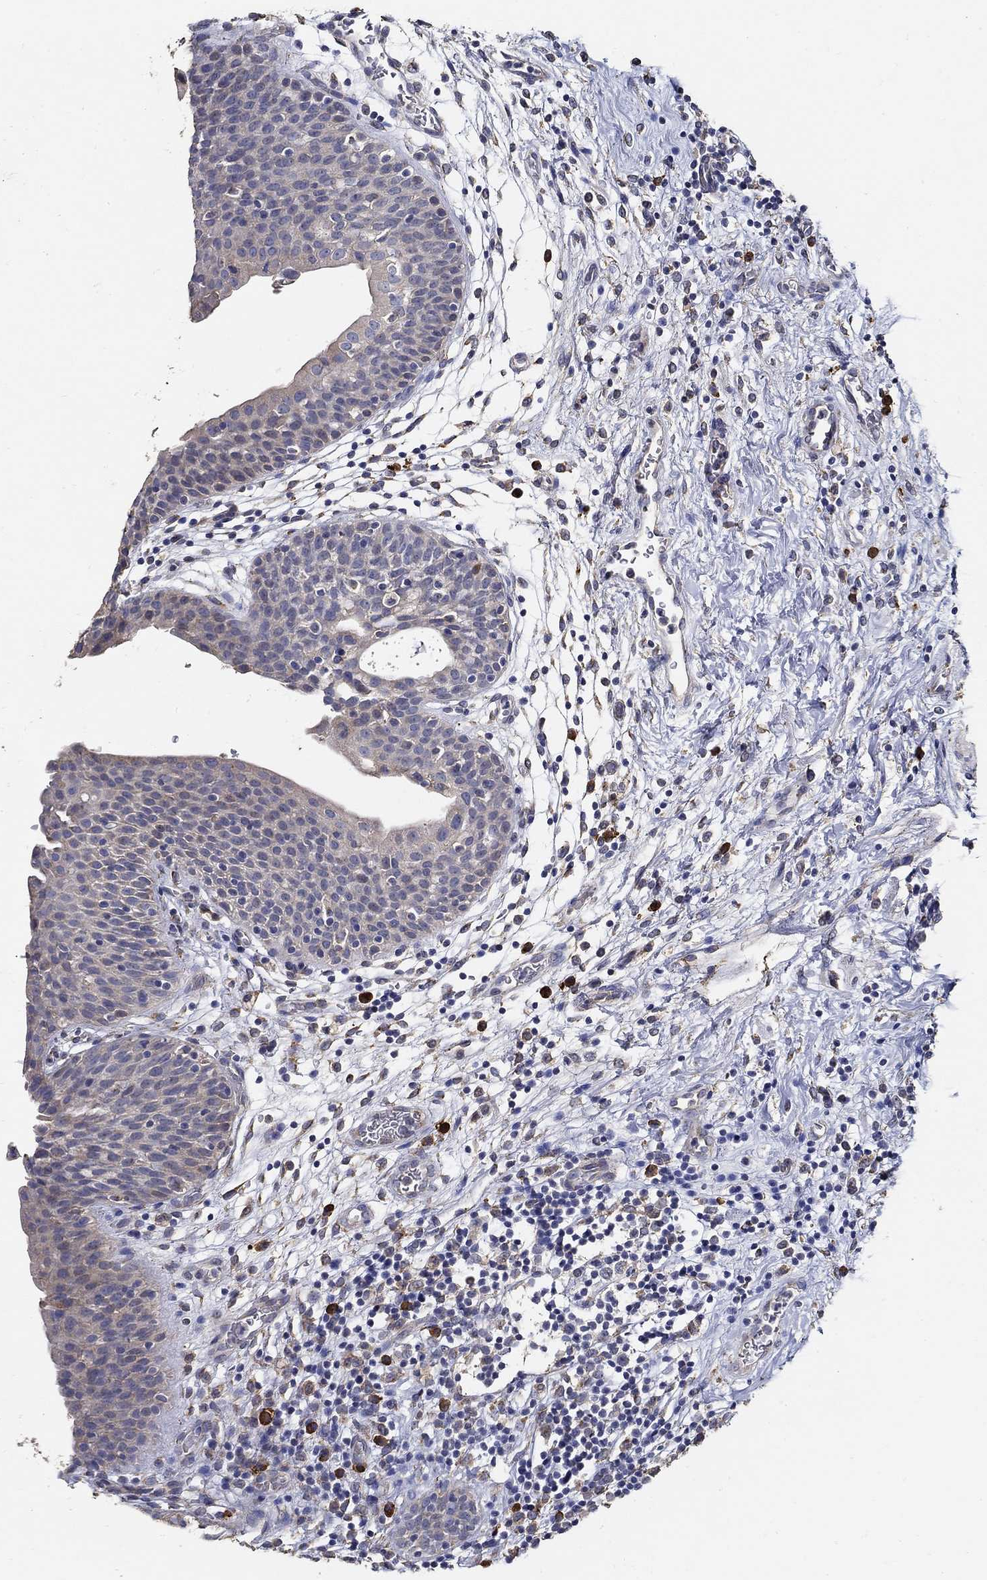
{"staining": {"intensity": "negative", "quantity": "none", "location": "none"}, "tissue": "urinary bladder", "cell_type": "Urothelial cells", "image_type": "normal", "snomed": [{"axis": "morphology", "description": "Normal tissue, NOS"}, {"axis": "topography", "description": "Urinary bladder"}], "caption": "Urinary bladder stained for a protein using IHC demonstrates no positivity urothelial cells.", "gene": "EMILIN3", "patient": {"sex": "male", "age": 37}}